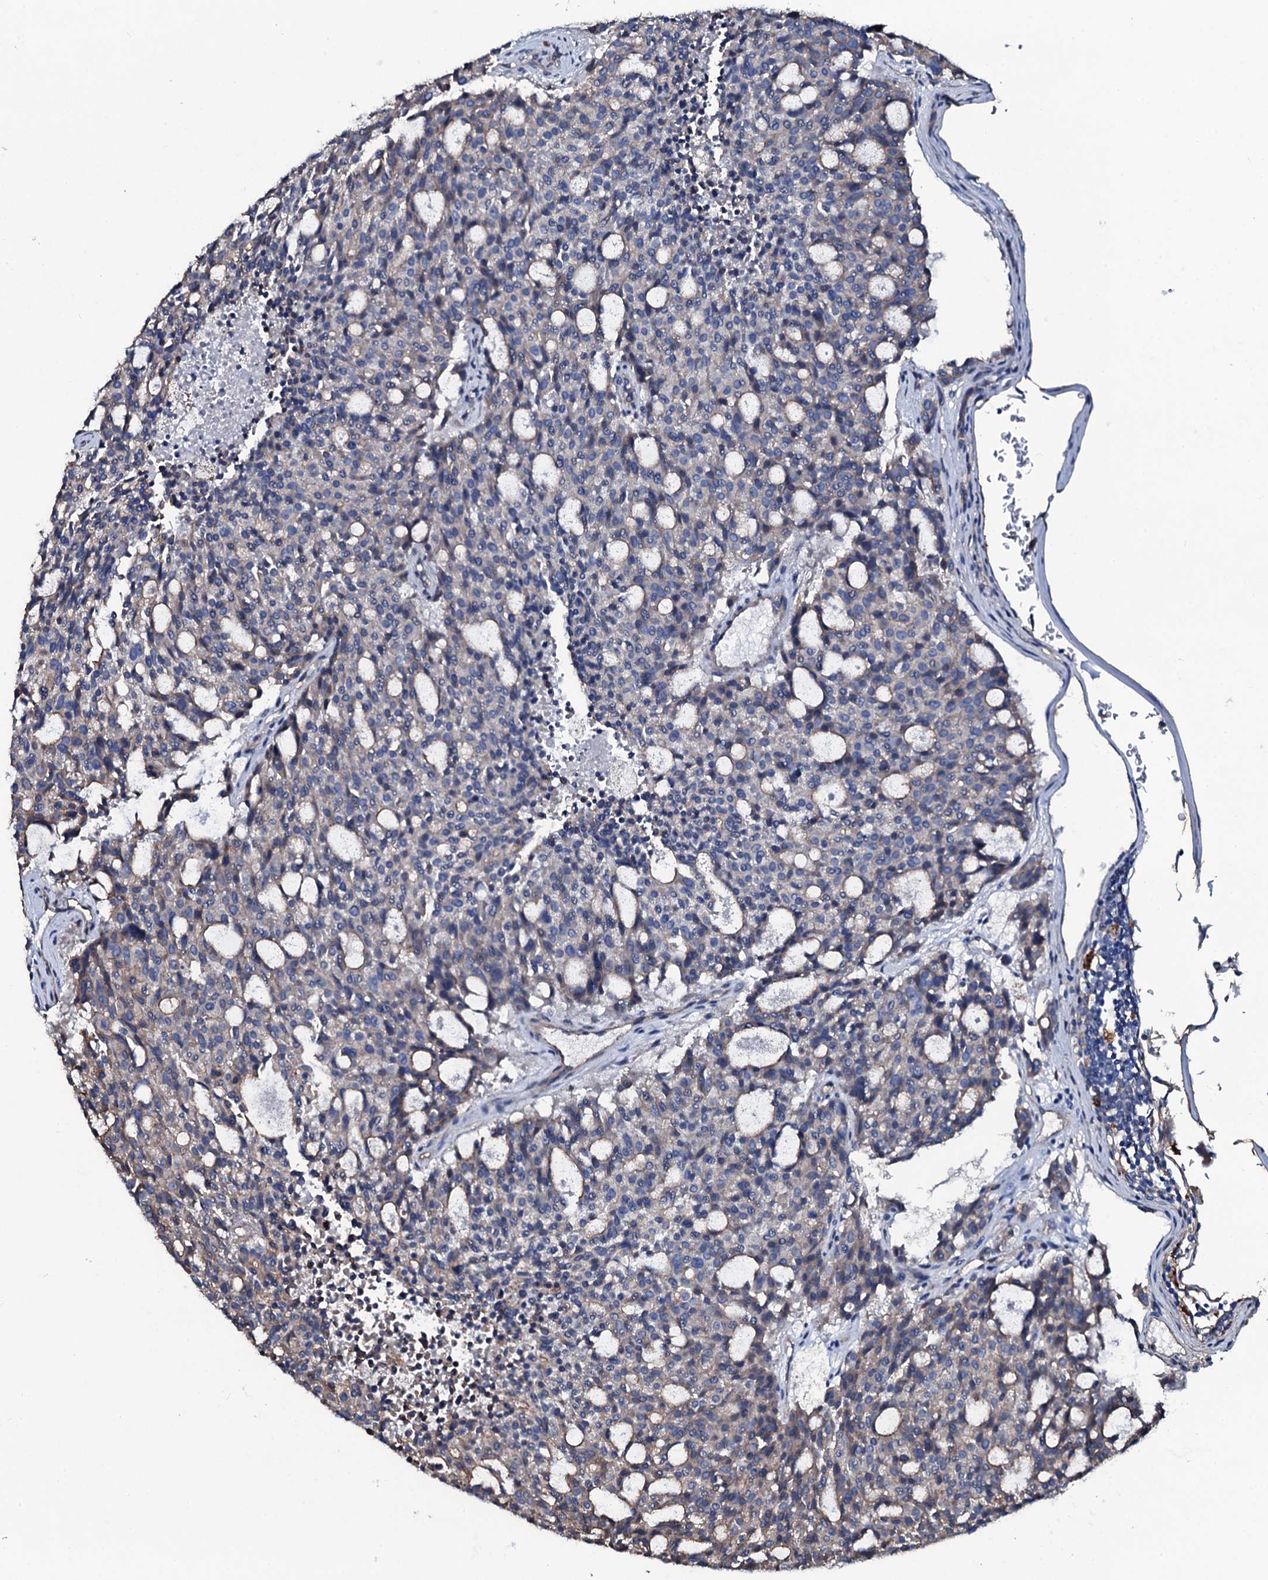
{"staining": {"intensity": "negative", "quantity": "none", "location": "none"}, "tissue": "carcinoid", "cell_type": "Tumor cells", "image_type": "cancer", "snomed": [{"axis": "morphology", "description": "Carcinoid, malignant, NOS"}, {"axis": "topography", "description": "Pancreas"}], "caption": "Tumor cells are negative for protein expression in human carcinoid.", "gene": "DMAC2", "patient": {"sex": "female", "age": 54}}